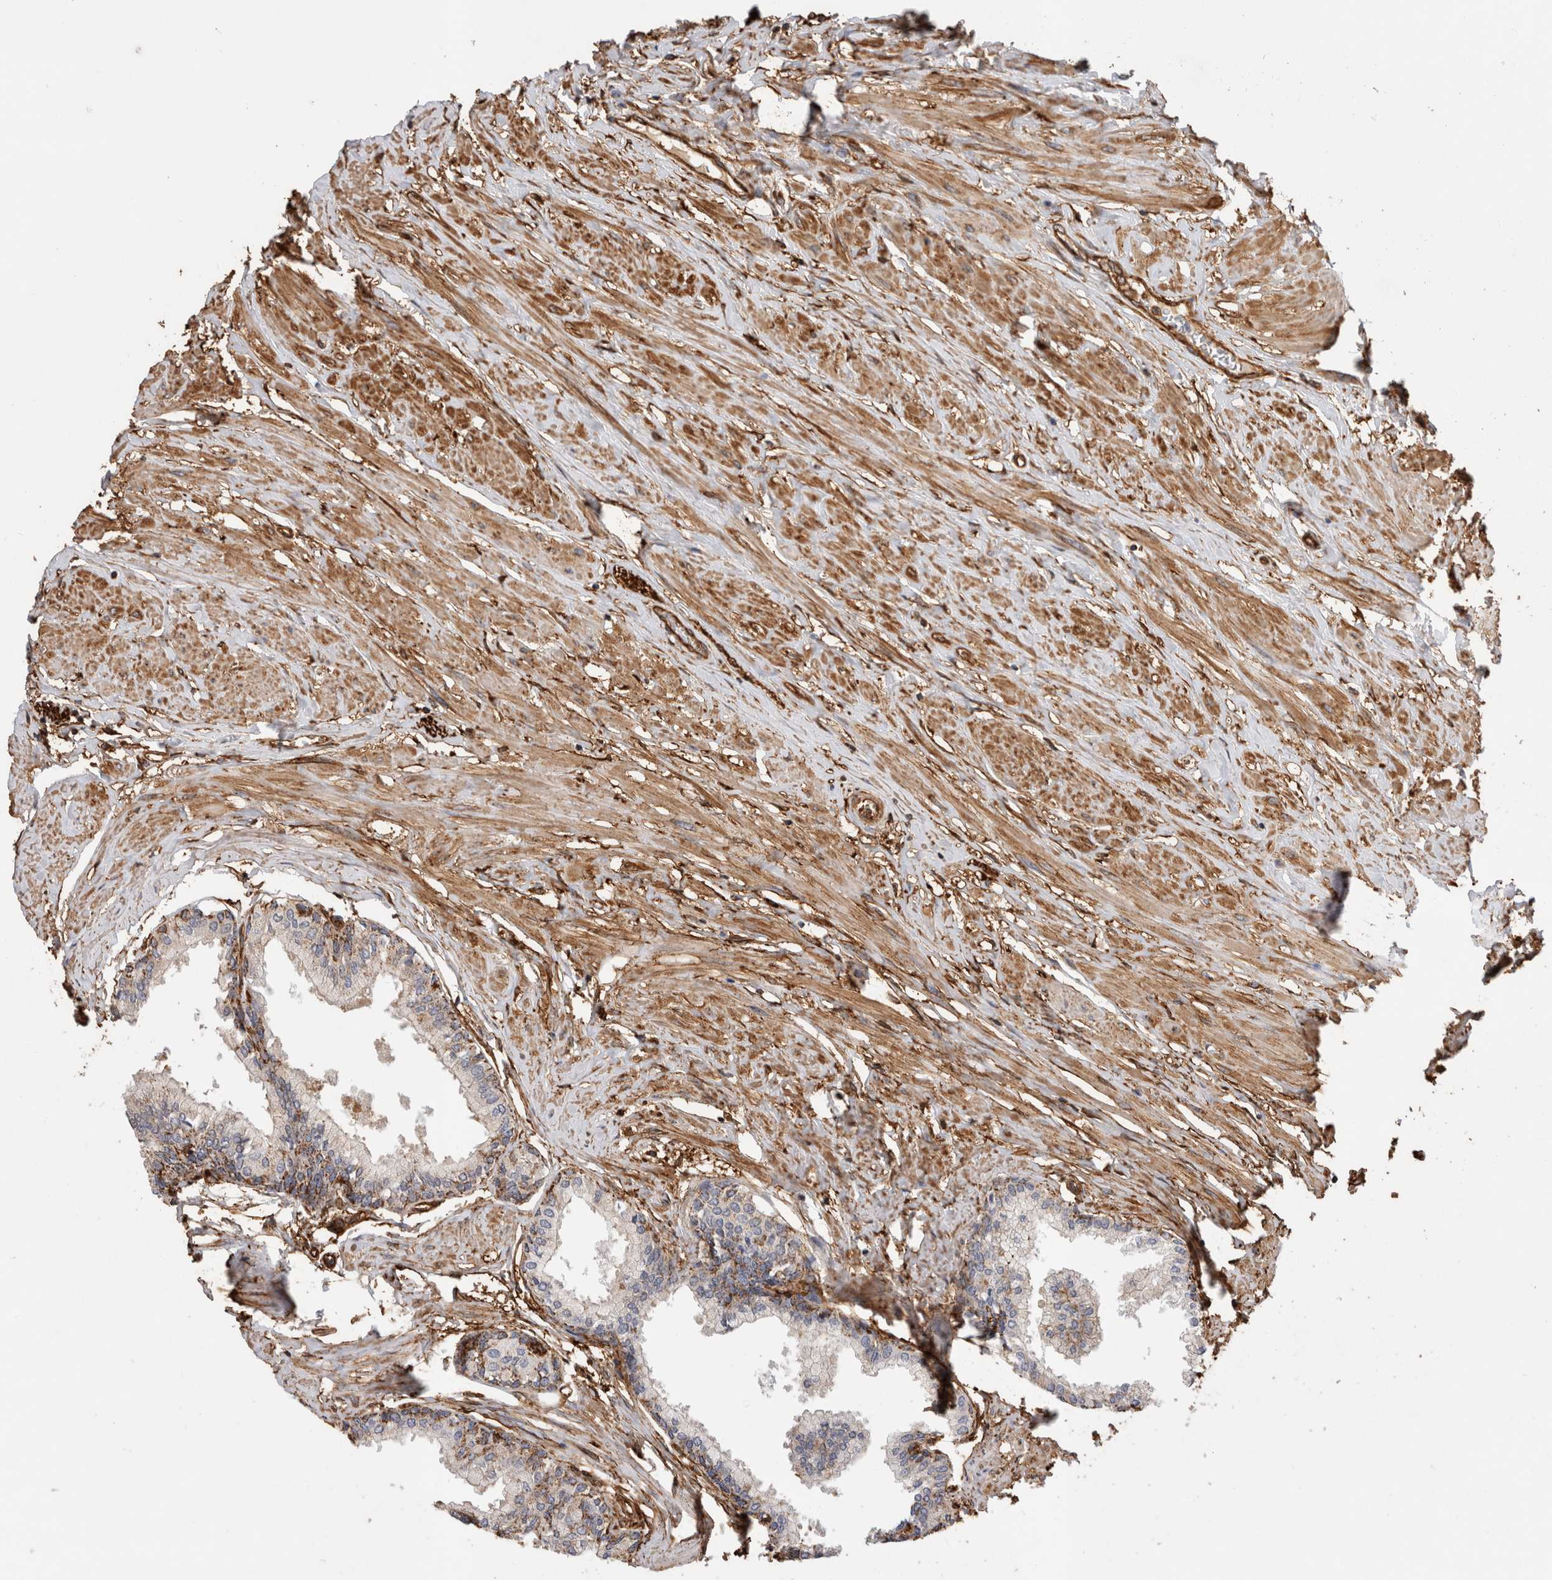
{"staining": {"intensity": "moderate", "quantity": ">75%", "location": "cytoplasmic/membranous"}, "tissue": "seminal vesicle", "cell_type": "Glandular cells", "image_type": "normal", "snomed": [{"axis": "morphology", "description": "Normal tissue, NOS"}, {"axis": "topography", "description": "Prostate"}, {"axis": "topography", "description": "Seminal veicle"}], "caption": "A brown stain shows moderate cytoplasmic/membranous staining of a protein in glandular cells of unremarkable human seminal vesicle. The staining was performed using DAB (3,3'-diaminobenzidine) to visualize the protein expression in brown, while the nuclei were stained in blue with hematoxylin (Magnification: 20x).", "gene": "ZNF397", "patient": {"sex": "male", "age": 60}}